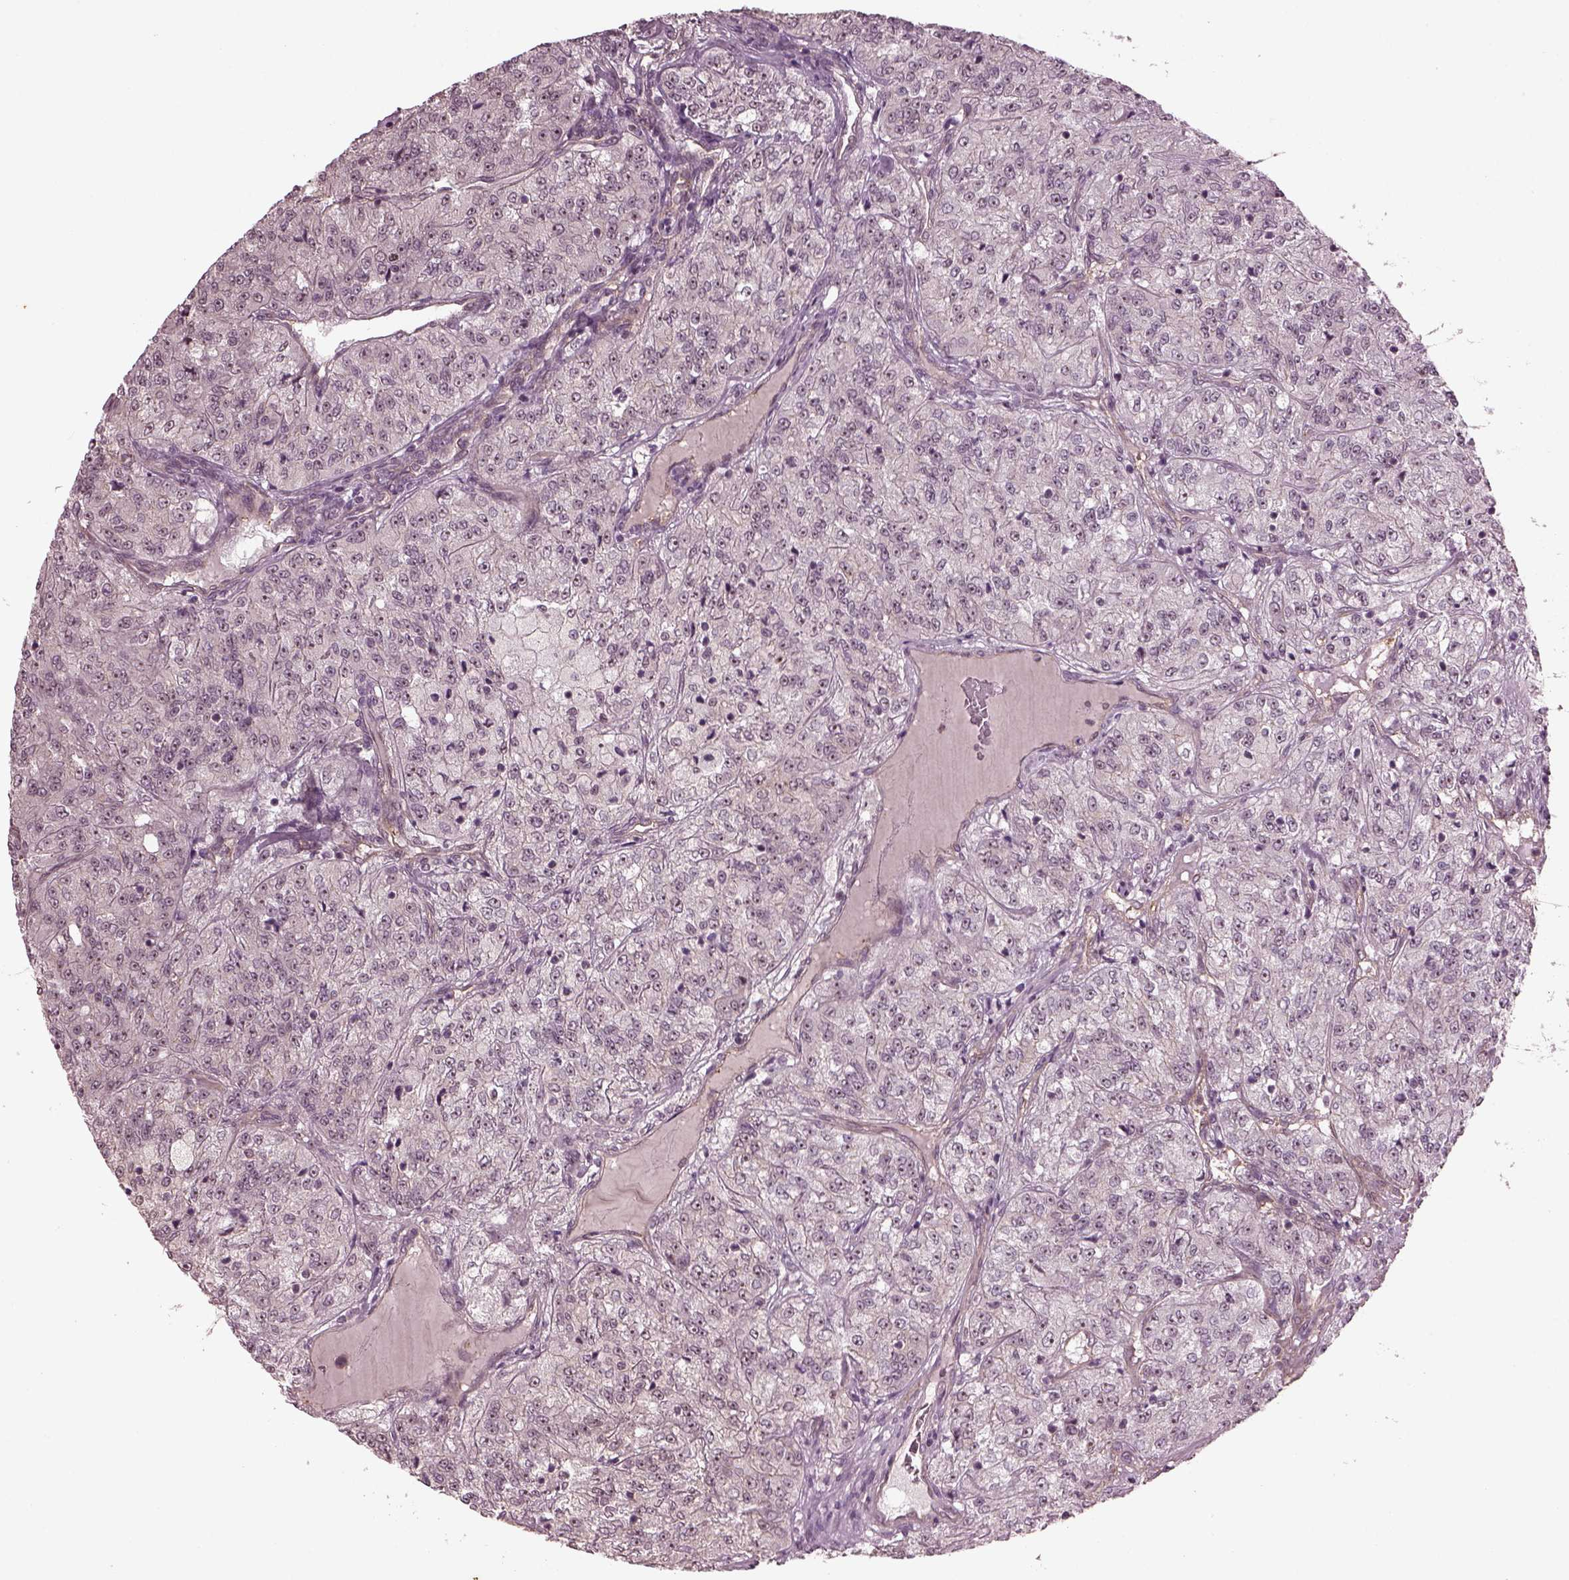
{"staining": {"intensity": "negative", "quantity": "none", "location": "none"}, "tissue": "renal cancer", "cell_type": "Tumor cells", "image_type": "cancer", "snomed": [{"axis": "morphology", "description": "Adenocarcinoma, NOS"}, {"axis": "topography", "description": "Kidney"}], "caption": "Tumor cells show no significant positivity in renal cancer (adenocarcinoma).", "gene": "GNRH1", "patient": {"sex": "female", "age": 63}}